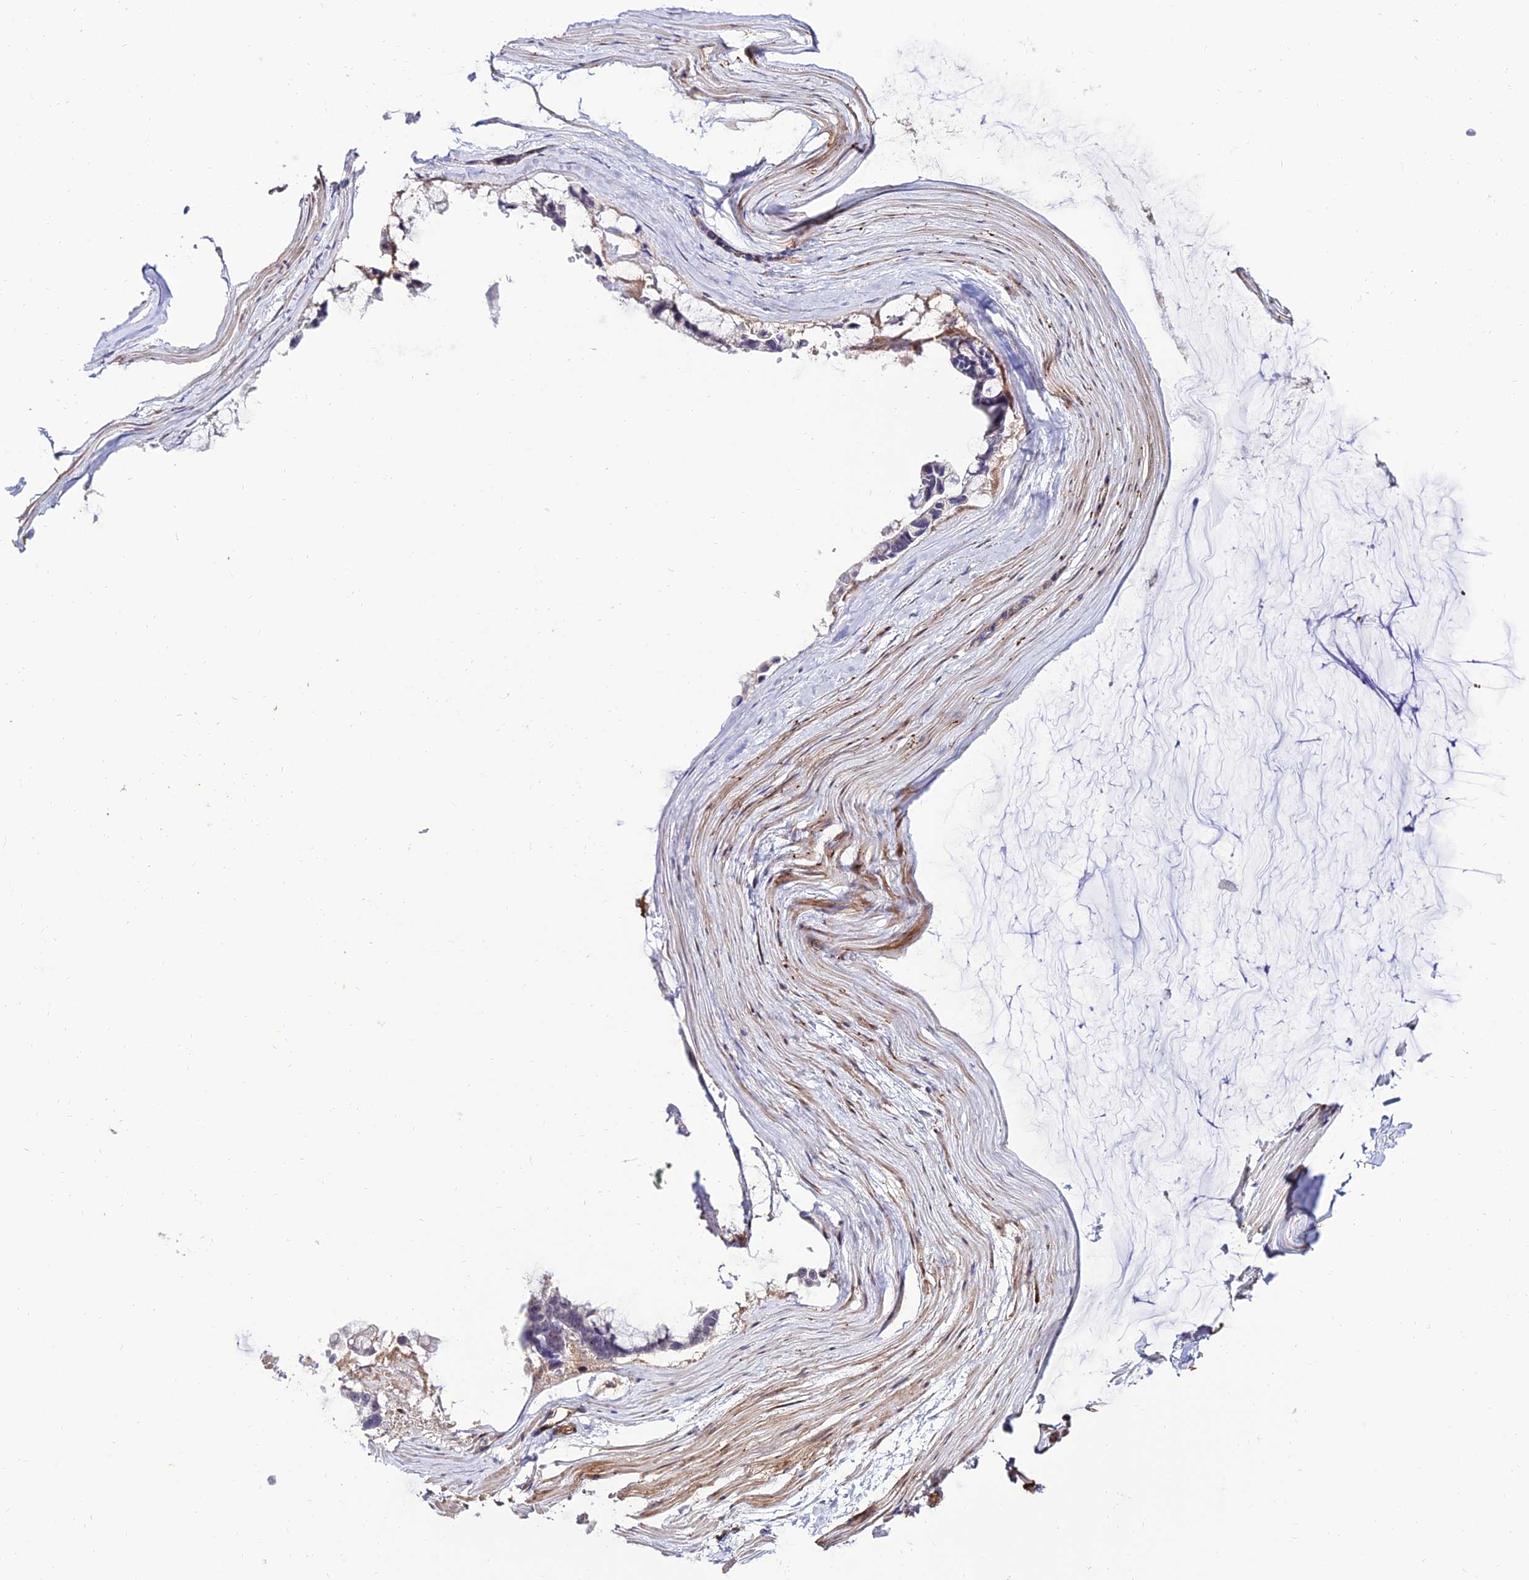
{"staining": {"intensity": "weak", "quantity": "<25%", "location": "cytoplasmic/membranous"}, "tissue": "ovarian cancer", "cell_type": "Tumor cells", "image_type": "cancer", "snomed": [{"axis": "morphology", "description": "Cystadenocarcinoma, mucinous, NOS"}, {"axis": "topography", "description": "Ovary"}], "caption": "The micrograph exhibits no significant positivity in tumor cells of ovarian cancer (mucinous cystadenocarcinoma). The staining was performed using DAB to visualize the protein expression in brown, while the nuclei were stained in blue with hematoxylin (Magnification: 20x).", "gene": "ALDH3B2", "patient": {"sex": "female", "age": 39}}